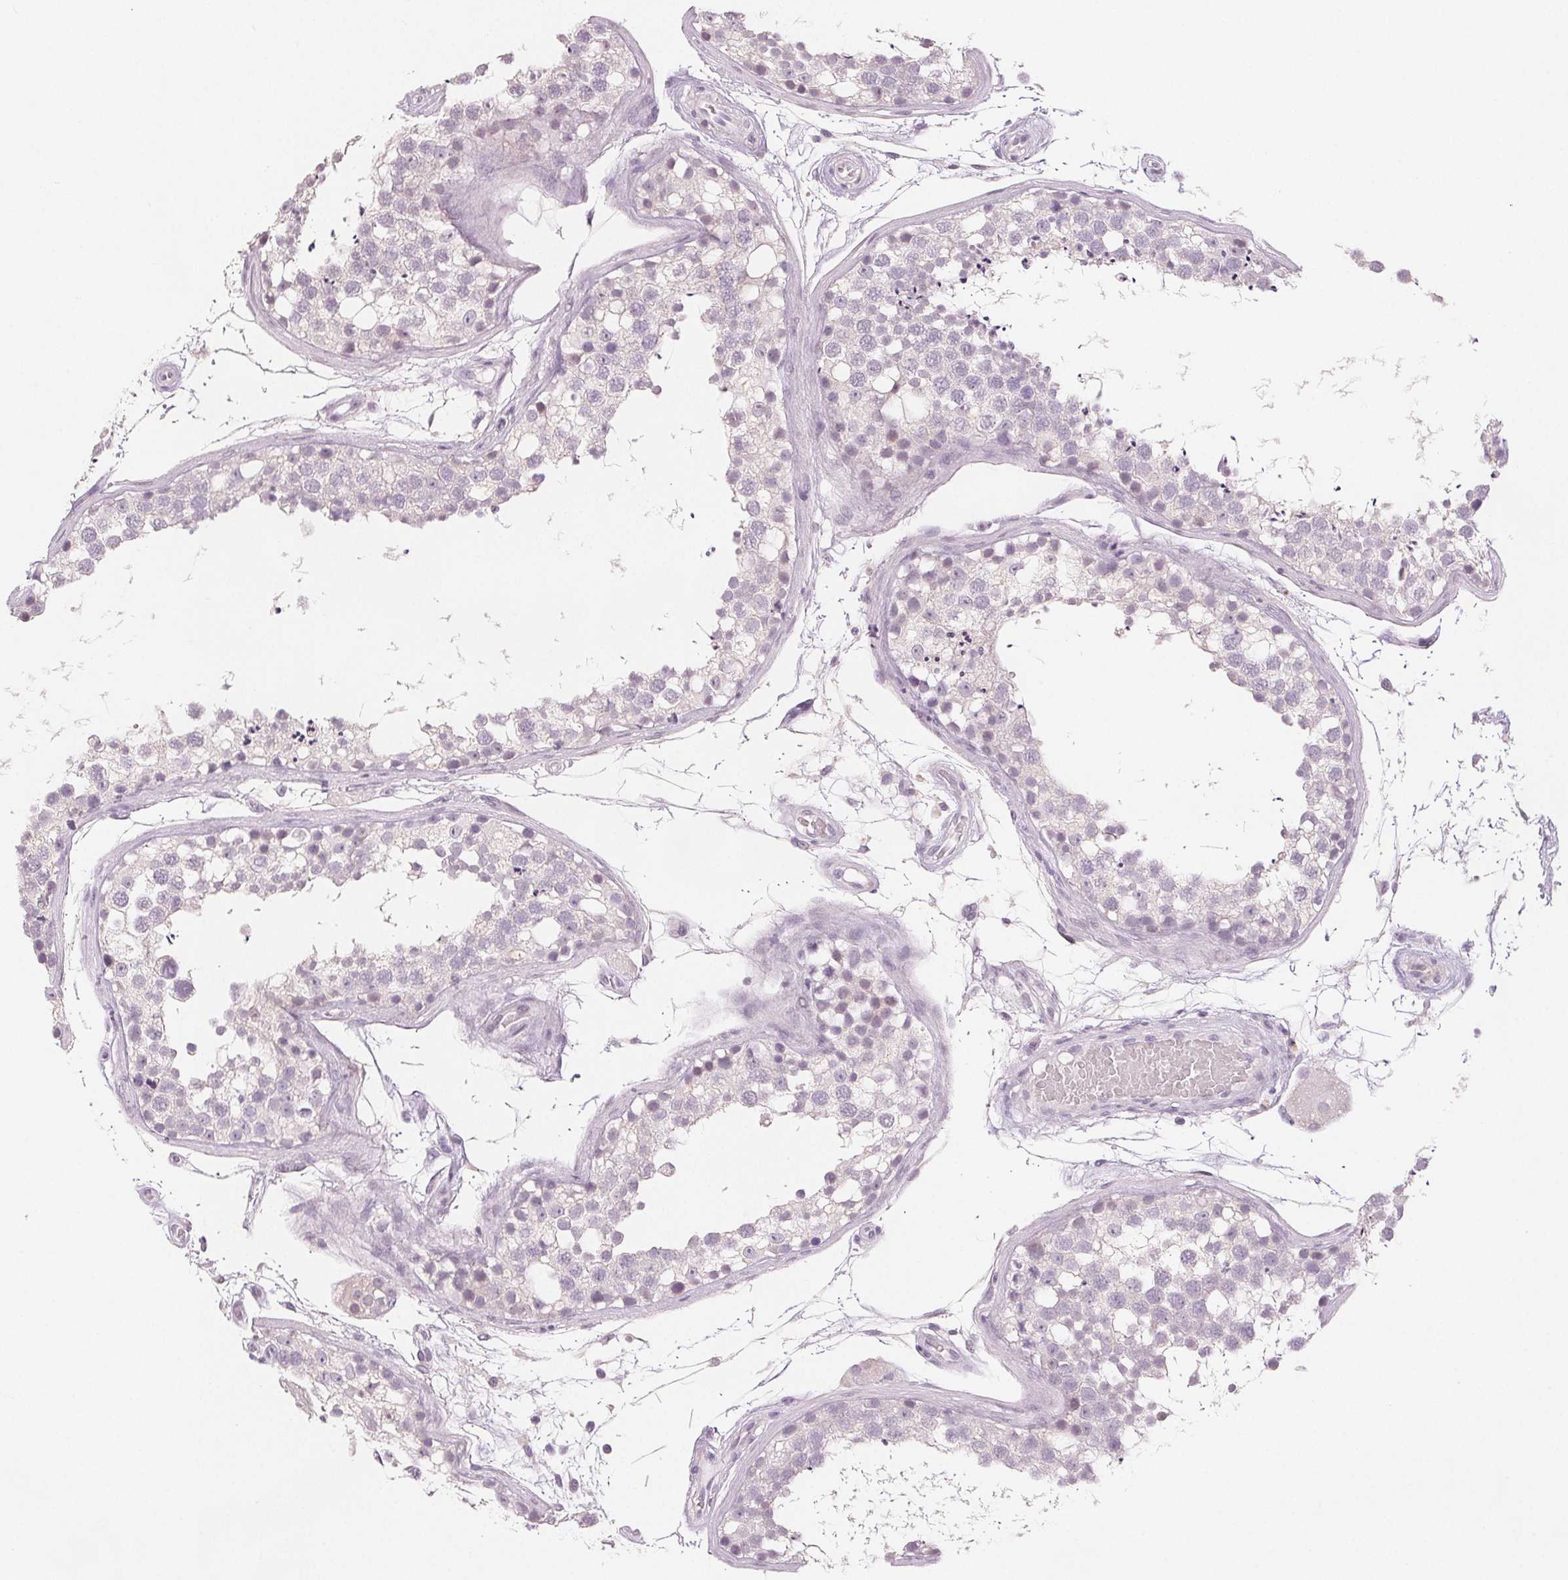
{"staining": {"intensity": "negative", "quantity": "none", "location": "none"}, "tissue": "testis", "cell_type": "Cells in seminiferous ducts", "image_type": "normal", "snomed": [{"axis": "morphology", "description": "Normal tissue, NOS"}, {"axis": "morphology", "description": "Seminoma, NOS"}, {"axis": "topography", "description": "Testis"}], "caption": "A high-resolution micrograph shows immunohistochemistry (IHC) staining of normal testis, which demonstrates no significant positivity in cells in seminiferous ducts.", "gene": "SLC27A5", "patient": {"sex": "male", "age": 65}}